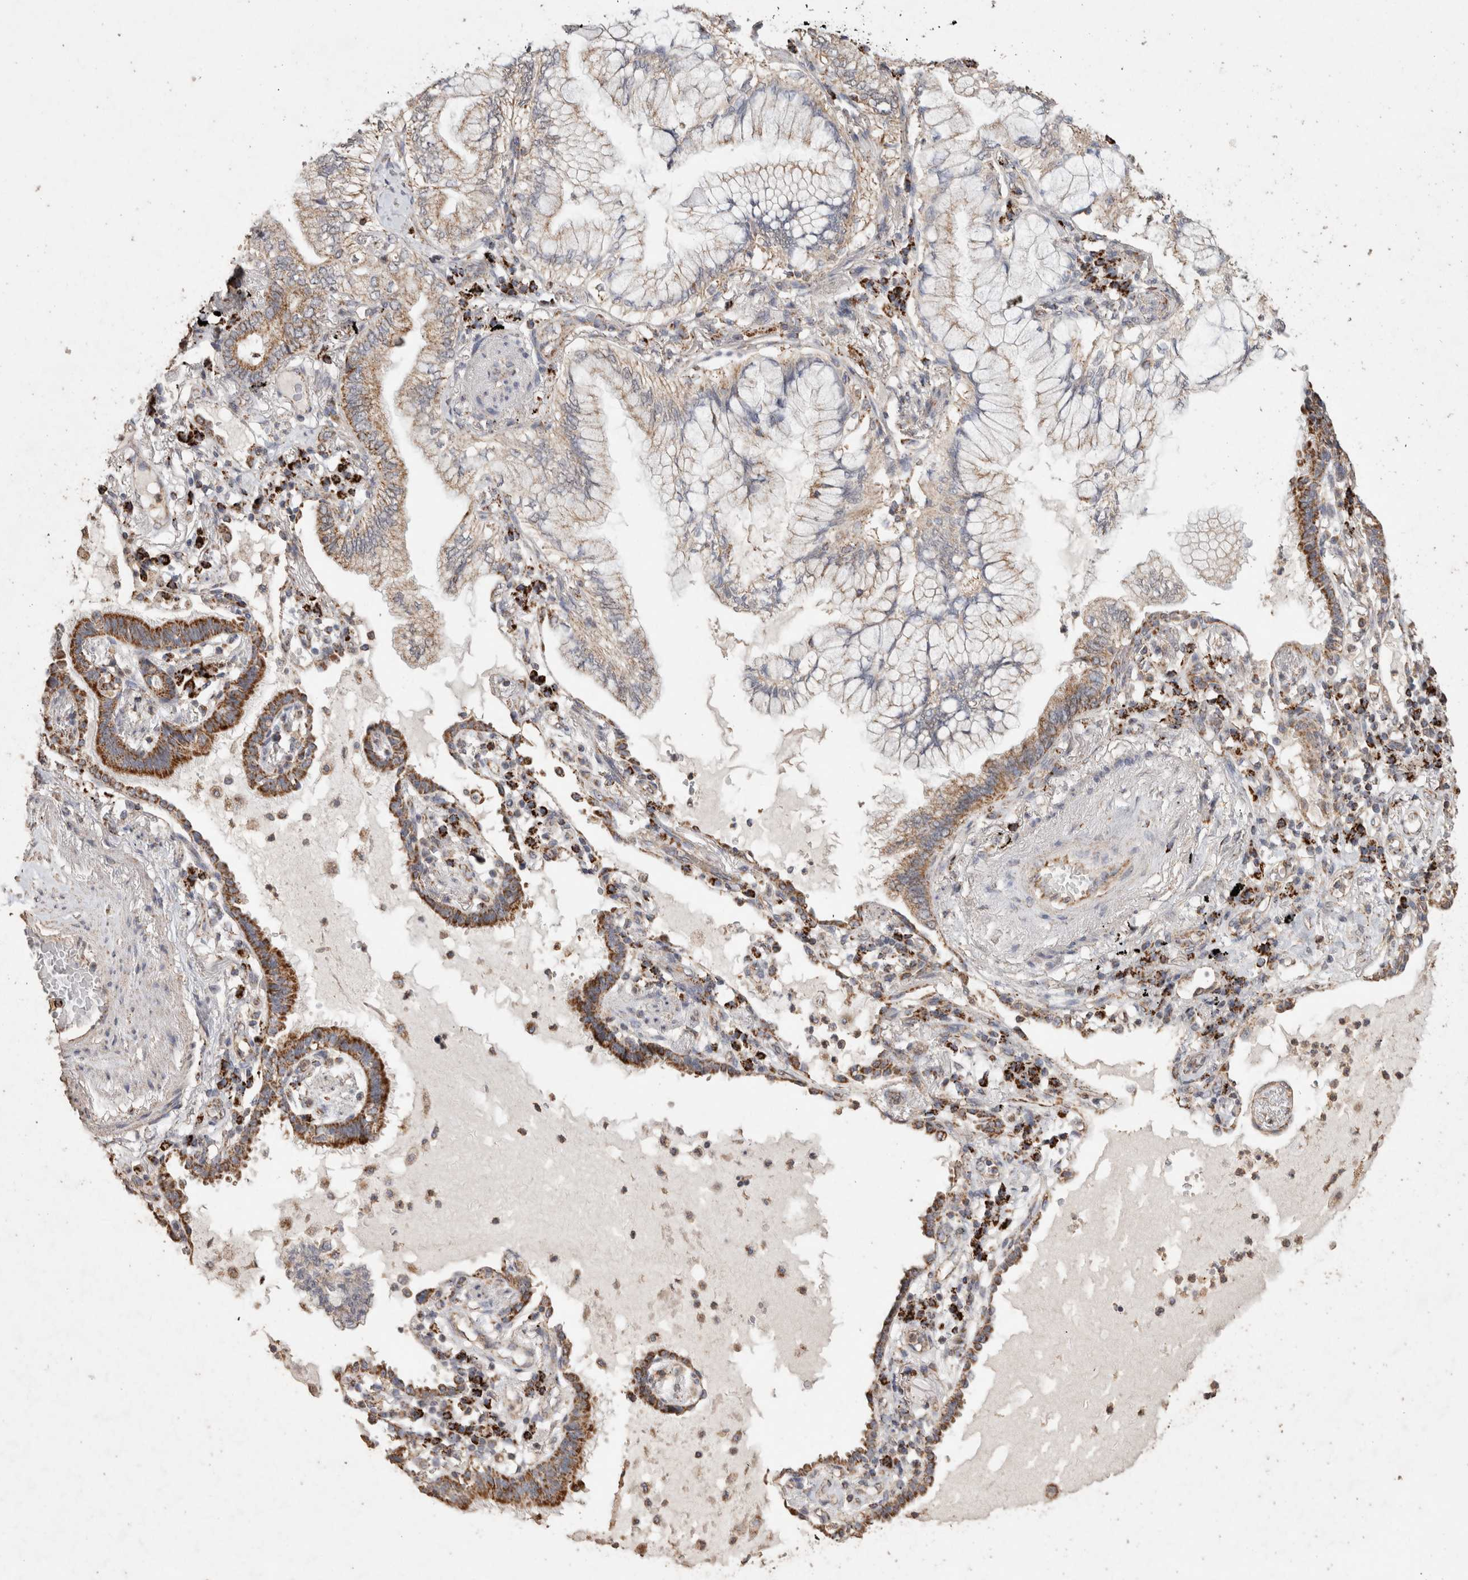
{"staining": {"intensity": "moderate", "quantity": ">75%", "location": "cytoplasmic/membranous"}, "tissue": "lung cancer", "cell_type": "Tumor cells", "image_type": "cancer", "snomed": [{"axis": "morphology", "description": "Adenocarcinoma, NOS"}, {"axis": "topography", "description": "Lung"}], "caption": "Immunohistochemistry (DAB) staining of lung adenocarcinoma reveals moderate cytoplasmic/membranous protein positivity in about >75% of tumor cells.", "gene": "ACADM", "patient": {"sex": "female", "age": 70}}